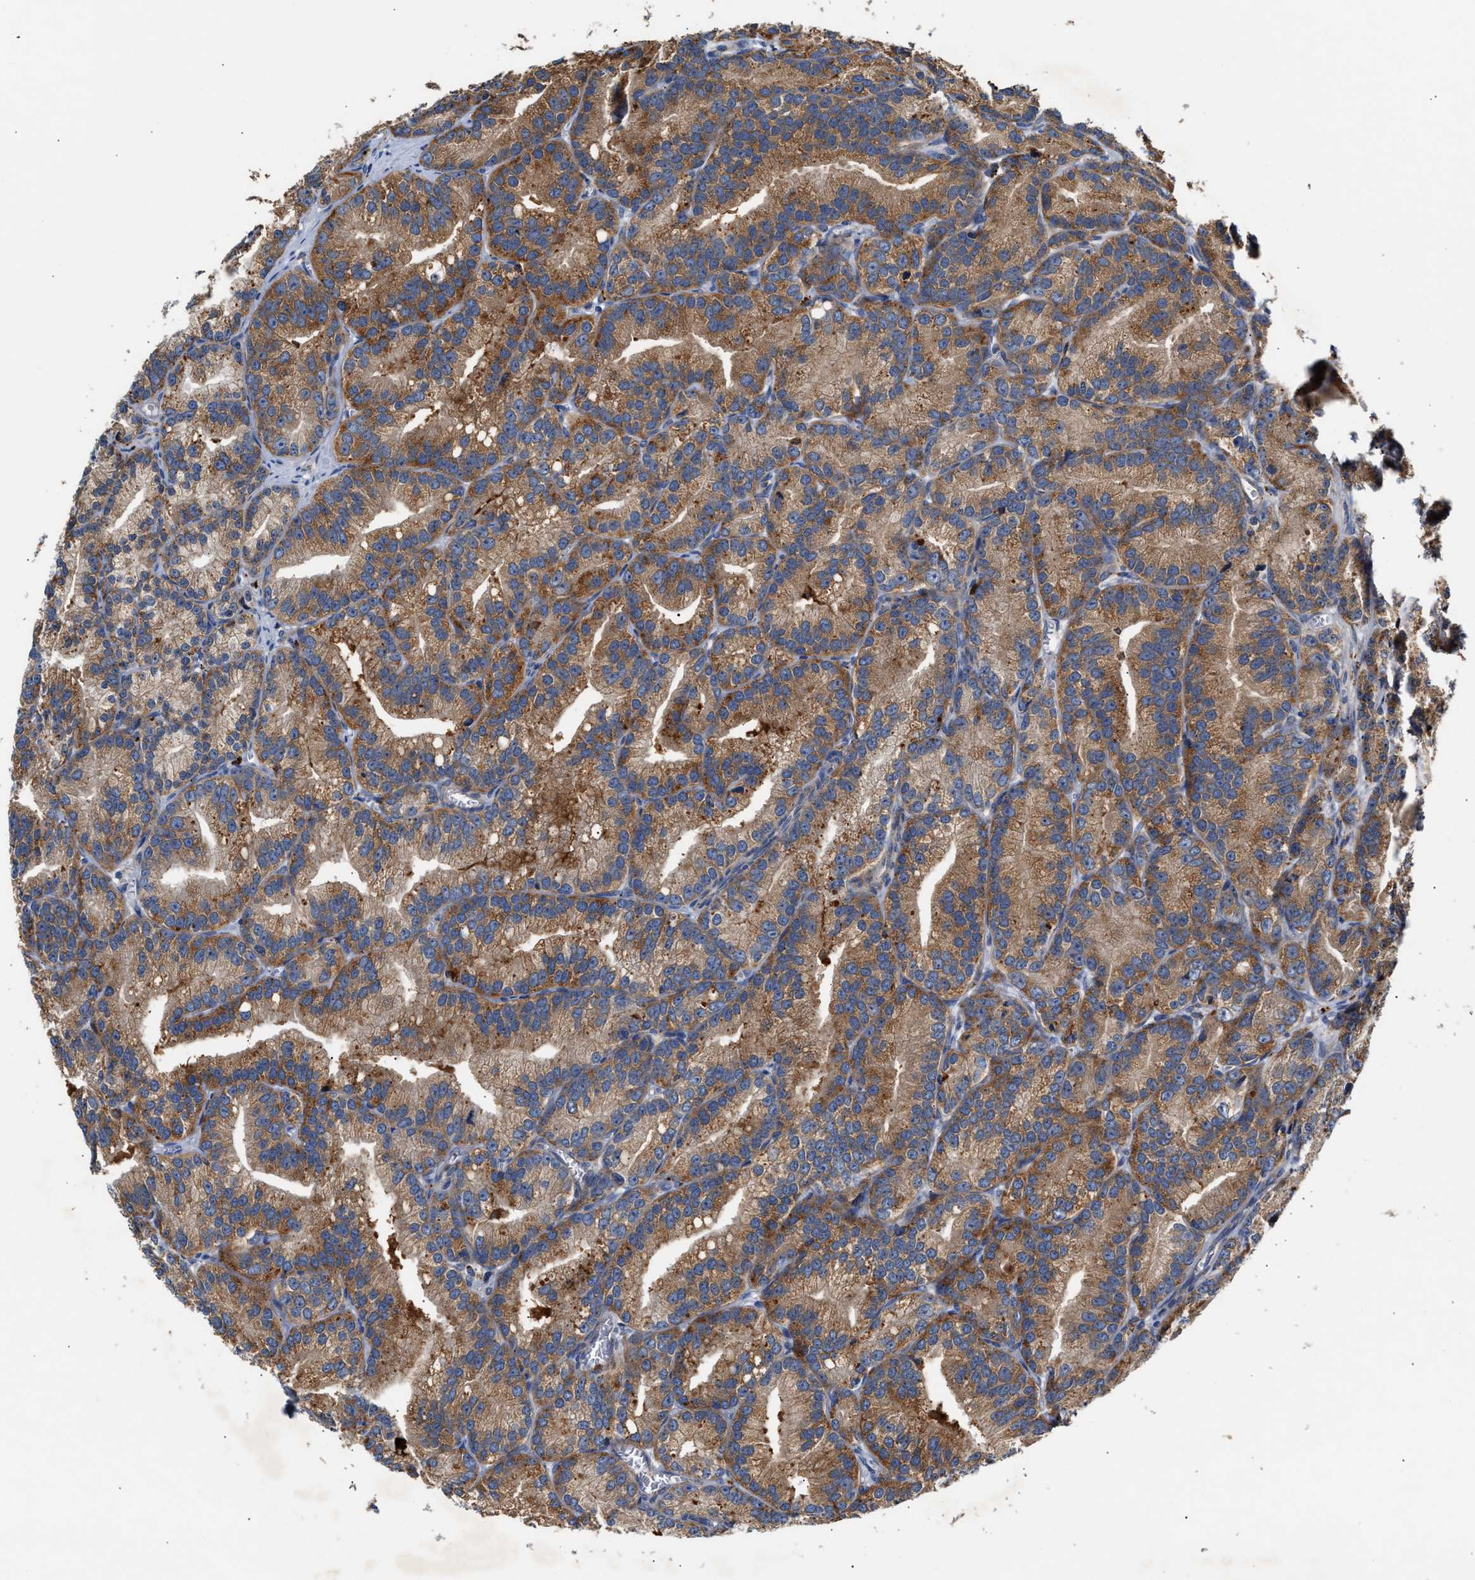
{"staining": {"intensity": "moderate", "quantity": ">75%", "location": "cytoplasmic/membranous"}, "tissue": "prostate cancer", "cell_type": "Tumor cells", "image_type": "cancer", "snomed": [{"axis": "morphology", "description": "Adenocarcinoma, Low grade"}, {"axis": "topography", "description": "Prostate"}], "caption": "Brown immunohistochemical staining in human prostate cancer (adenocarcinoma (low-grade)) exhibits moderate cytoplasmic/membranous positivity in approximately >75% of tumor cells. Immunohistochemistry (ihc) stains the protein in brown and the nuclei are stained blue.", "gene": "CCDC146", "patient": {"sex": "male", "age": 89}}